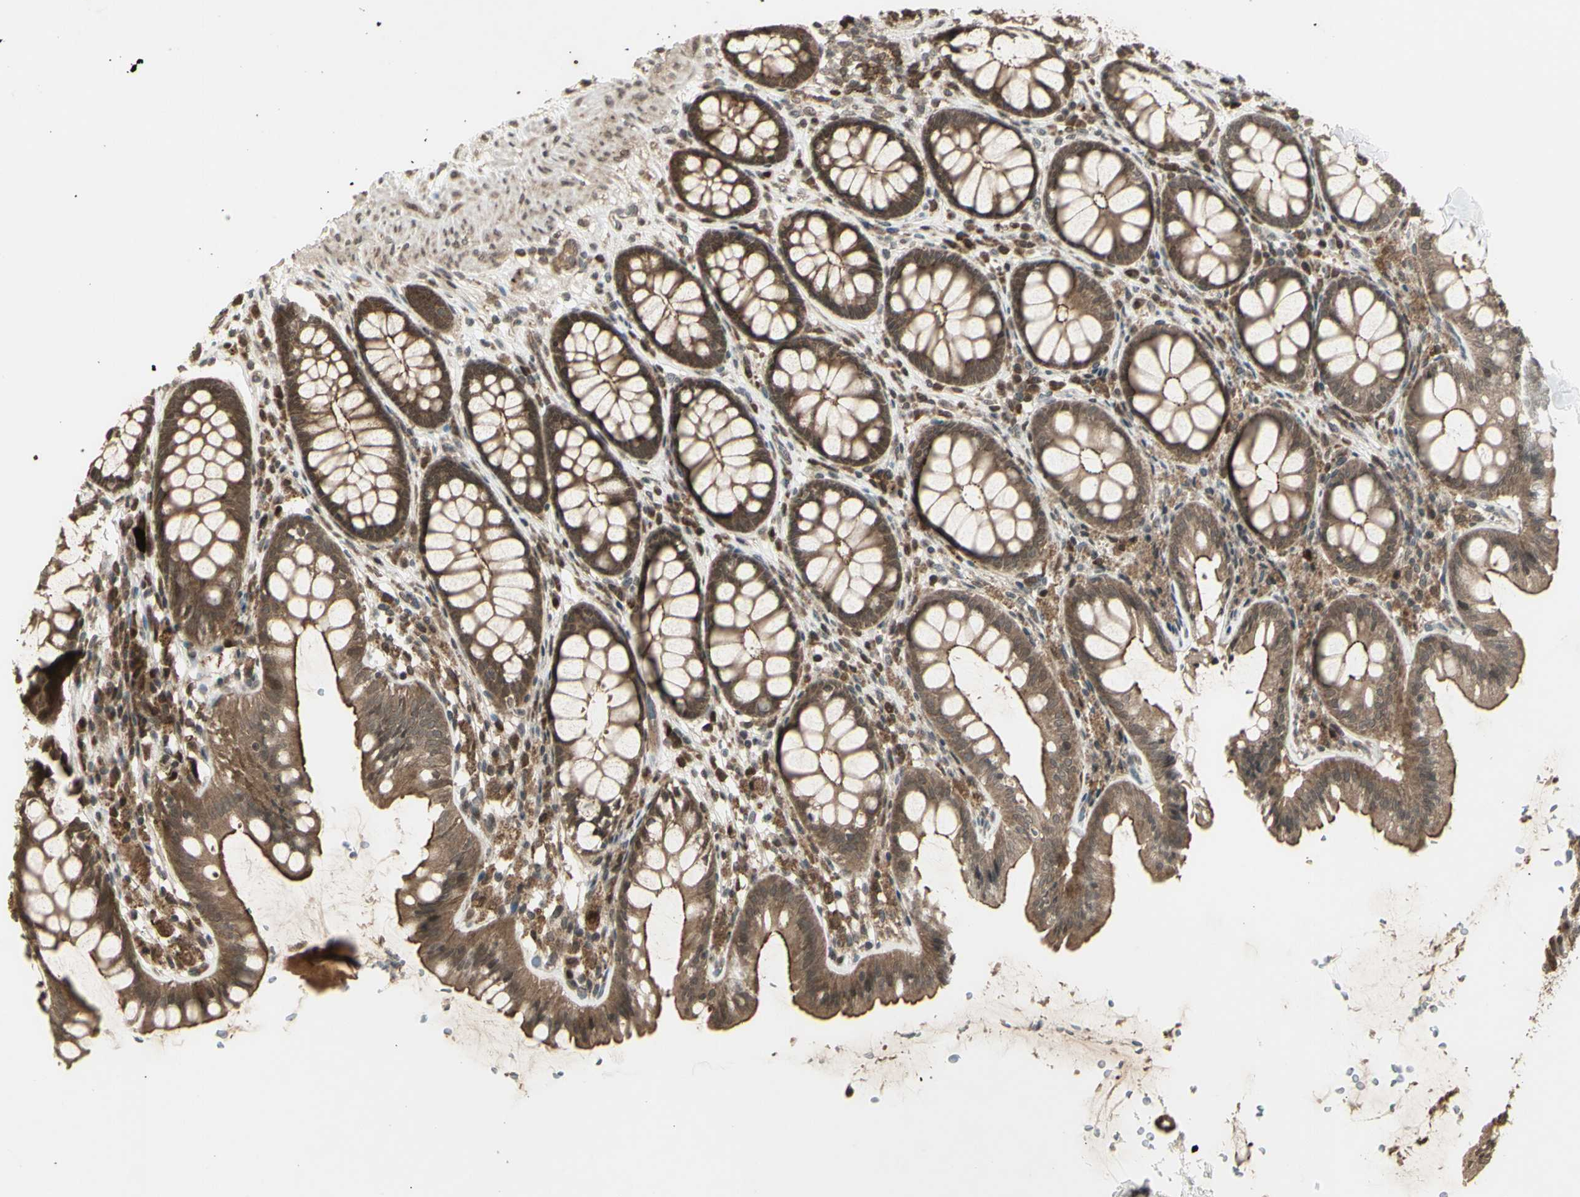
{"staining": {"intensity": "moderate", "quantity": ">75%", "location": "cytoplasmic/membranous"}, "tissue": "colon", "cell_type": "Endothelial cells", "image_type": "normal", "snomed": [{"axis": "morphology", "description": "Normal tissue, NOS"}, {"axis": "topography", "description": "Colon"}], "caption": "Colon stained with a brown dye shows moderate cytoplasmic/membranous positive staining in approximately >75% of endothelial cells.", "gene": "BLNK", "patient": {"sex": "female", "age": 55}}